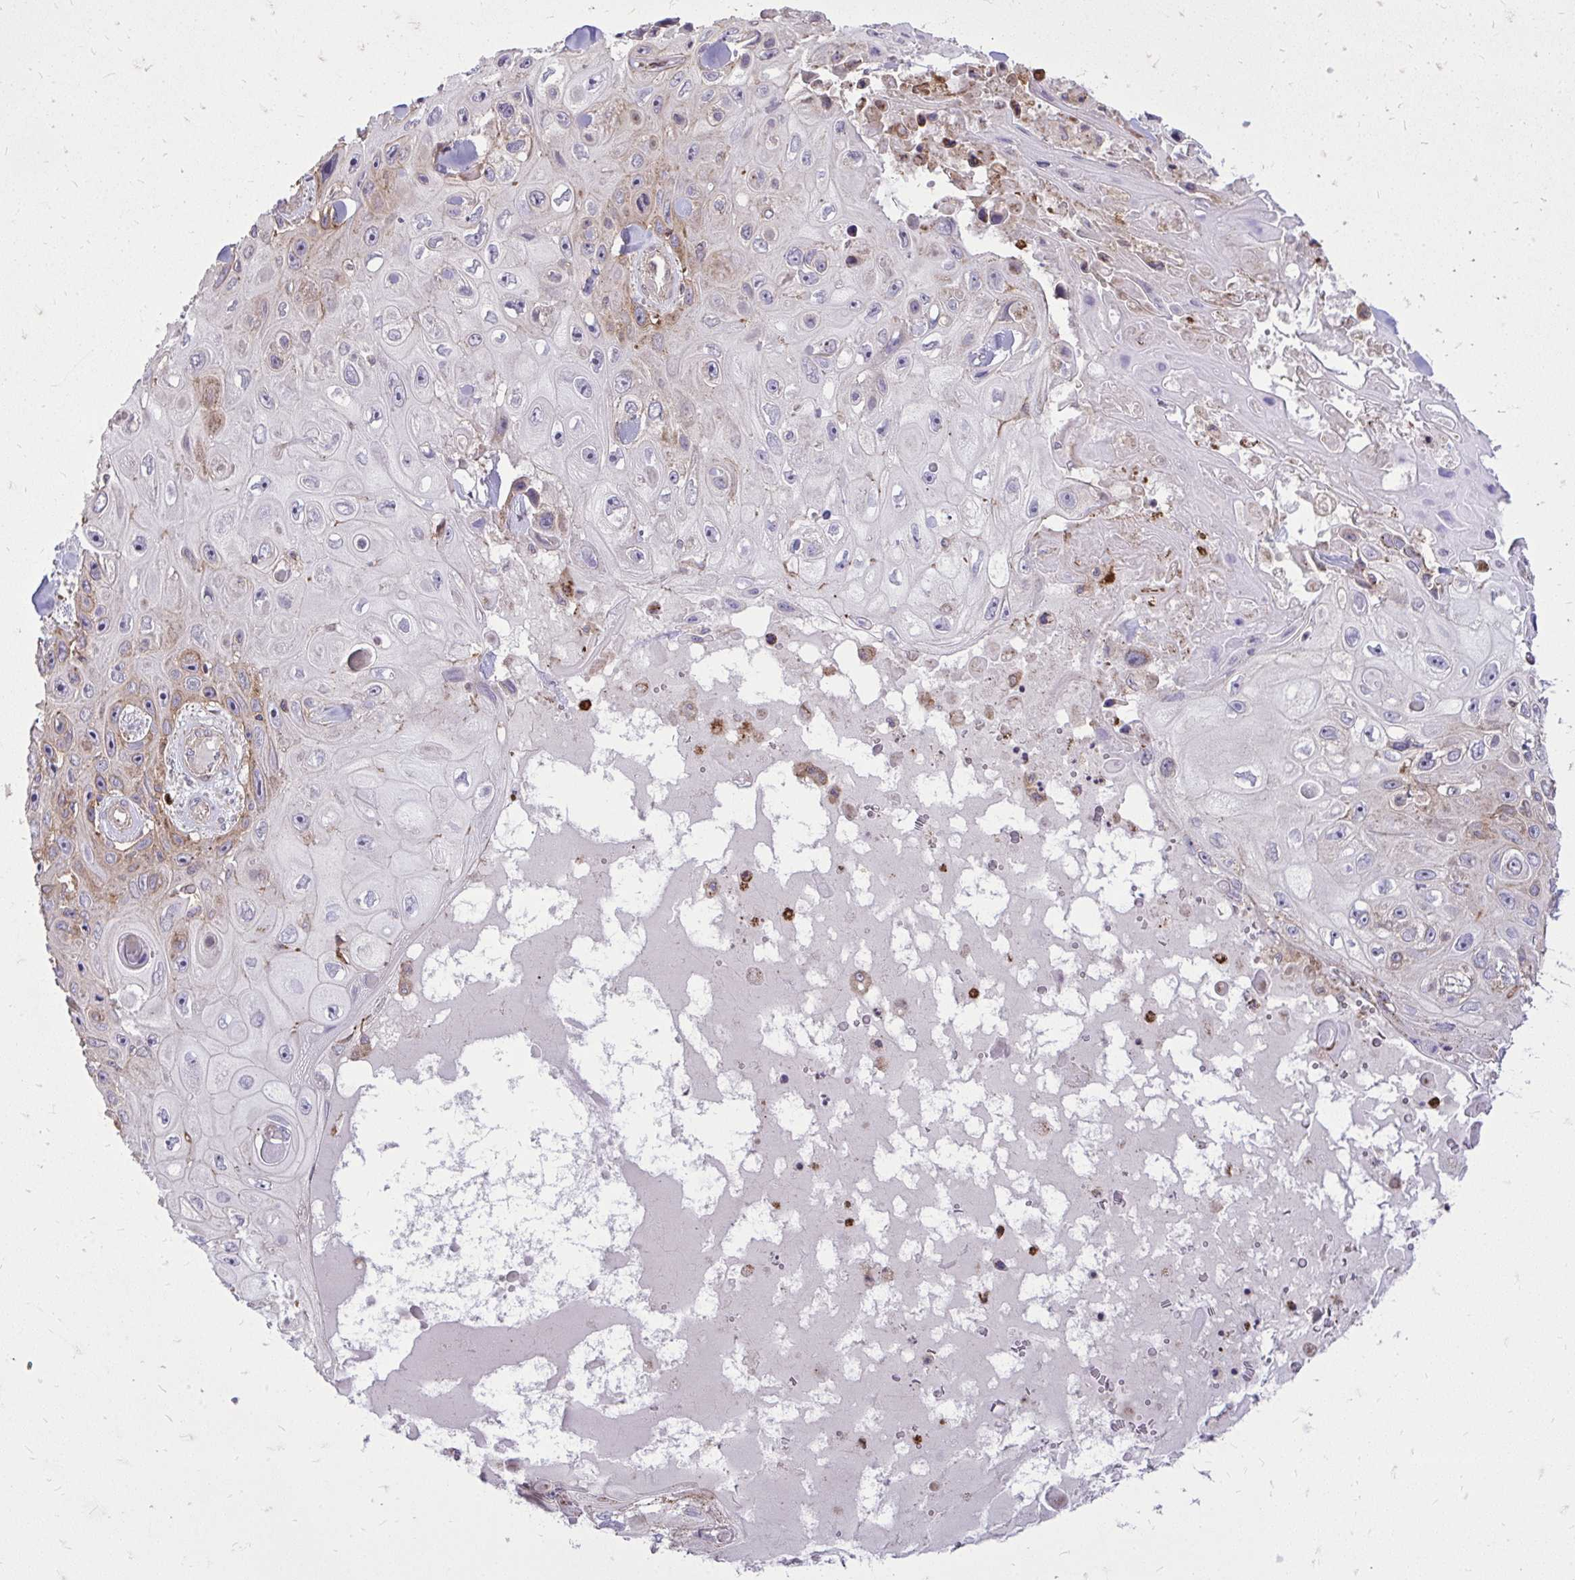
{"staining": {"intensity": "moderate", "quantity": "<25%", "location": "cytoplasmic/membranous"}, "tissue": "skin cancer", "cell_type": "Tumor cells", "image_type": "cancer", "snomed": [{"axis": "morphology", "description": "Squamous cell carcinoma, NOS"}, {"axis": "topography", "description": "Skin"}], "caption": "This histopathology image shows IHC staining of human skin squamous cell carcinoma, with low moderate cytoplasmic/membranous staining in approximately <25% of tumor cells.", "gene": "SLC7A5", "patient": {"sex": "male", "age": 82}}